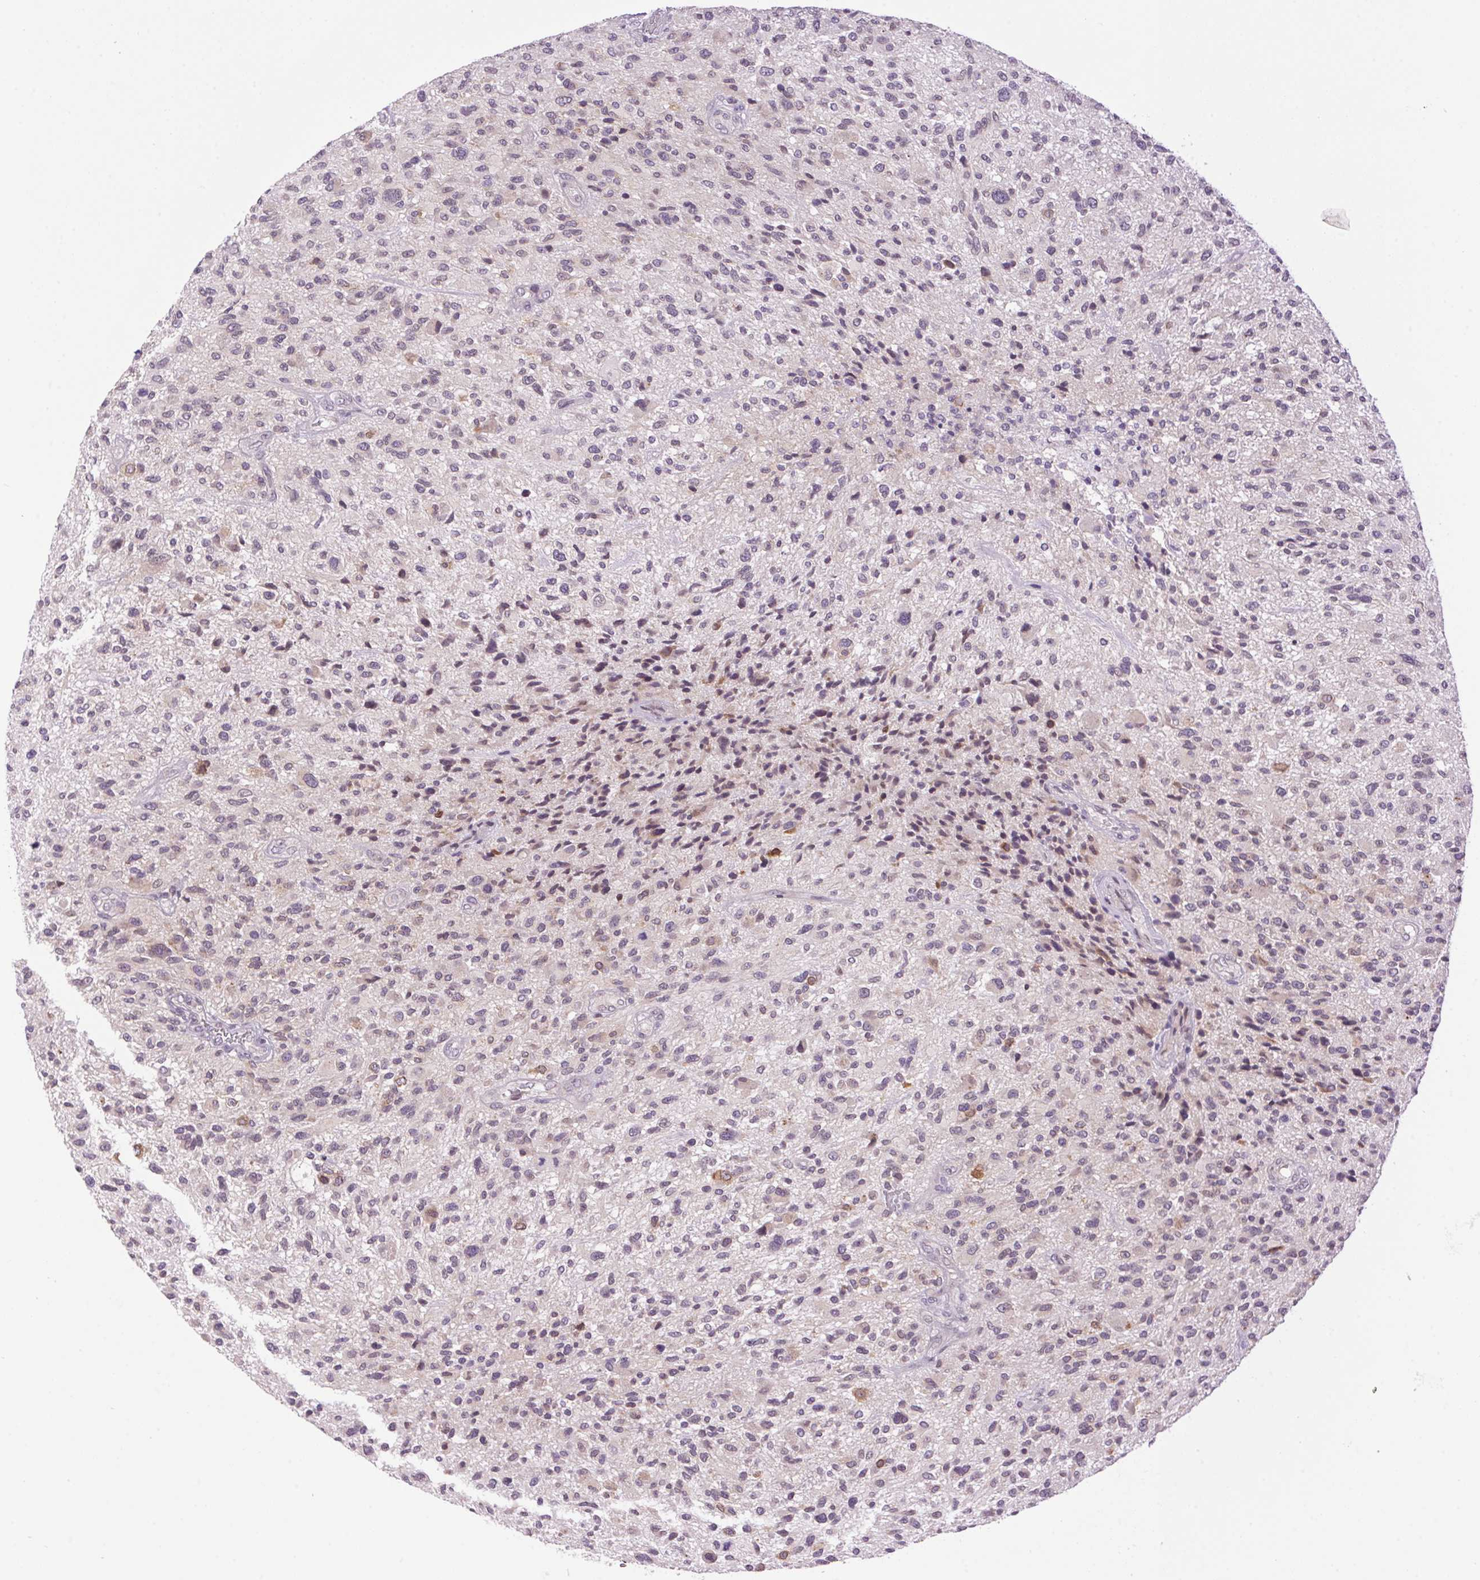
{"staining": {"intensity": "negative", "quantity": "none", "location": "none"}, "tissue": "glioma", "cell_type": "Tumor cells", "image_type": "cancer", "snomed": [{"axis": "morphology", "description": "Glioma, malignant, High grade"}, {"axis": "topography", "description": "Brain"}], "caption": "A histopathology image of human malignant high-grade glioma is negative for staining in tumor cells.", "gene": "SMIM13", "patient": {"sex": "male", "age": 47}}